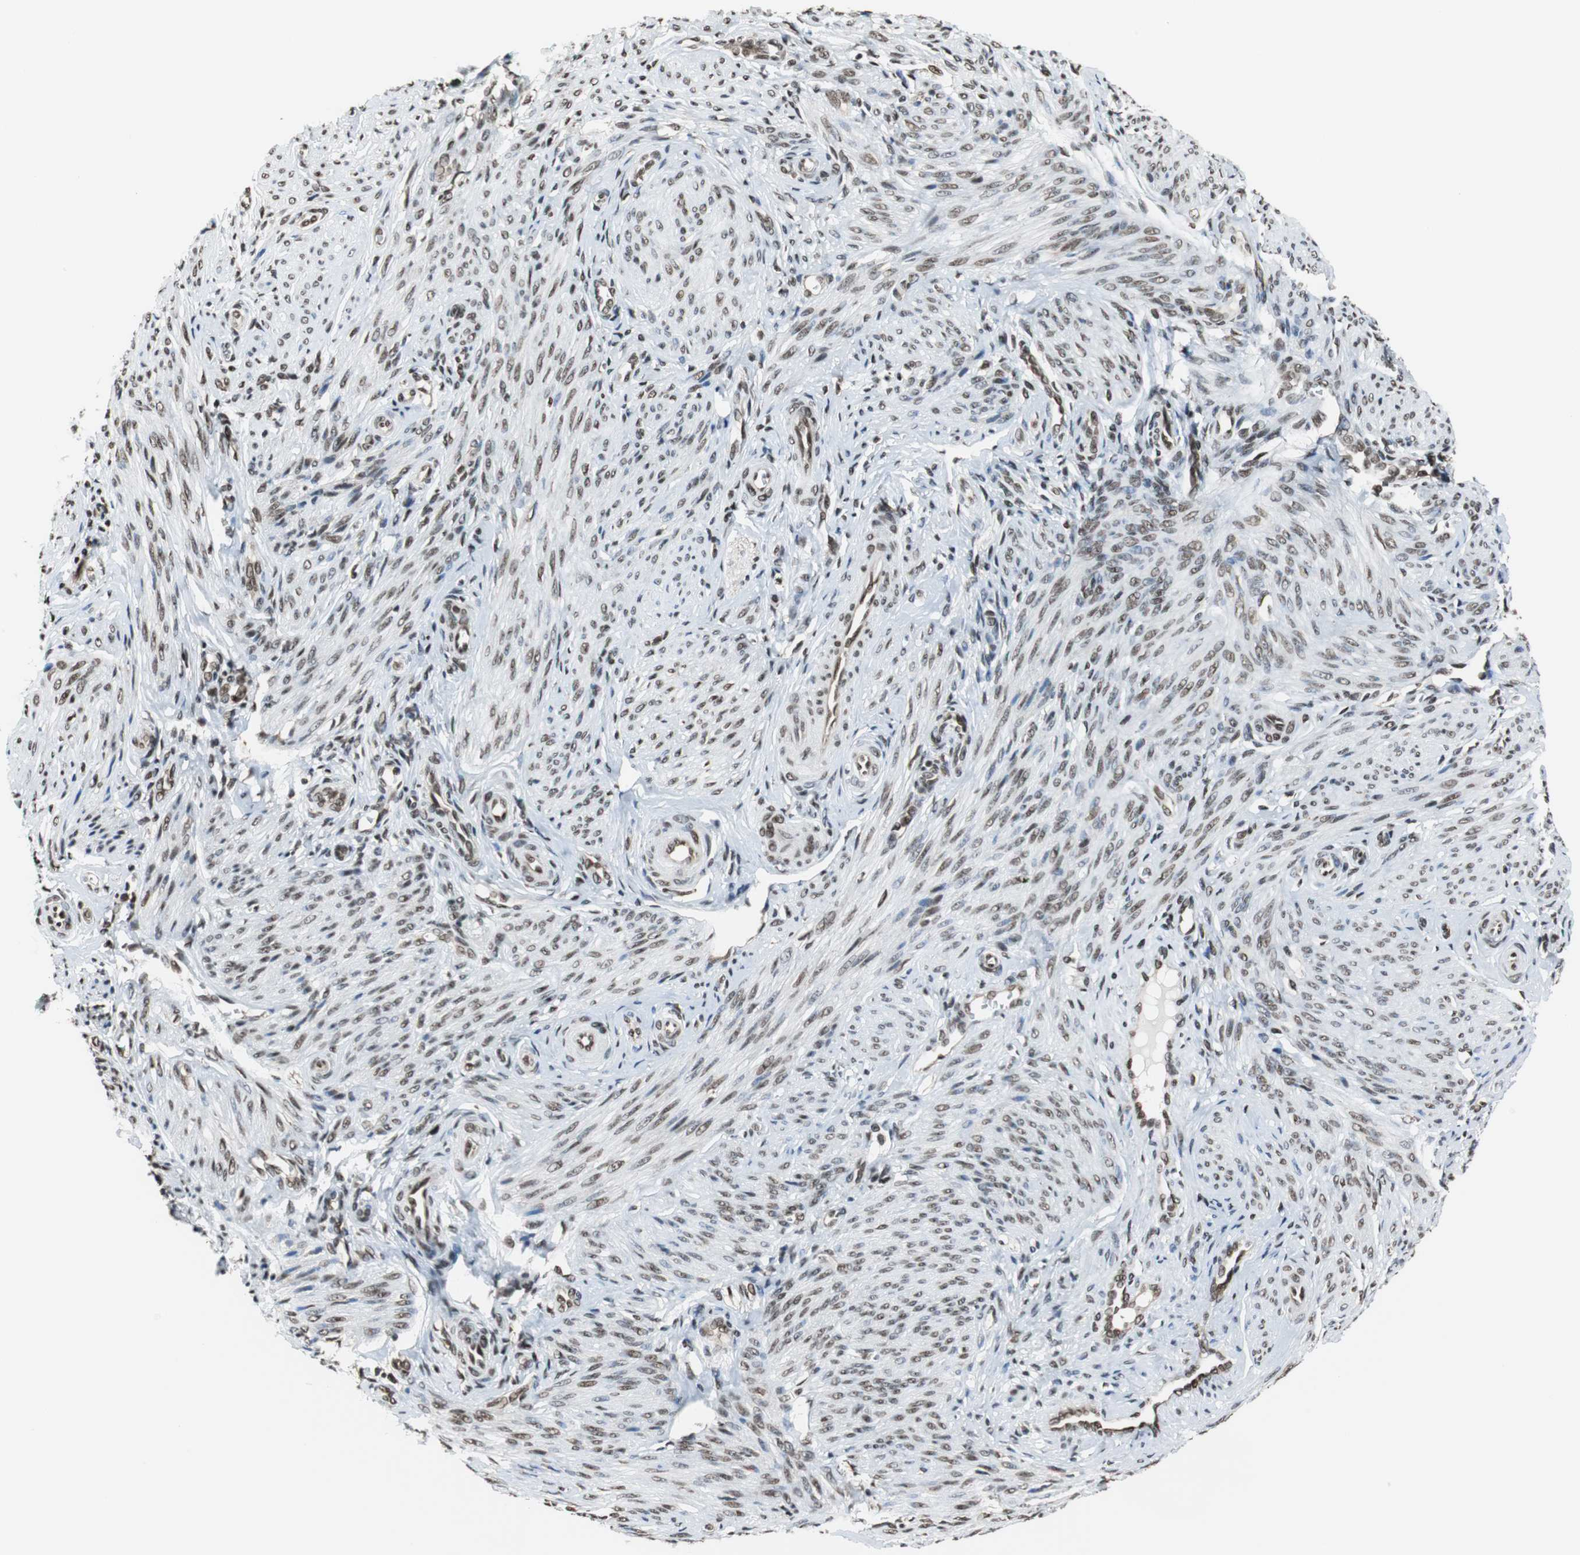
{"staining": {"intensity": "strong", "quantity": ">75%", "location": "nuclear"}, "tissue": "endometrium", "cell_type": "Cells in endometrial stroma", "image_type": "normal", "snomed": [{"axis": "morphology", "description": "Normal tissue, NOS"}, {"axis": "topography", "description": "Endometrium"}], "caption": "Endometrium stained for a protein exhibits strong nuclear positivity in cells in endometrial stroma. The protein is stained brown, and the nuclei are stained in blue (DAB IHC with brightfield microscopy, high magnification).", "gene": "REST", "patient": {"sex": "female", "age": 27}}